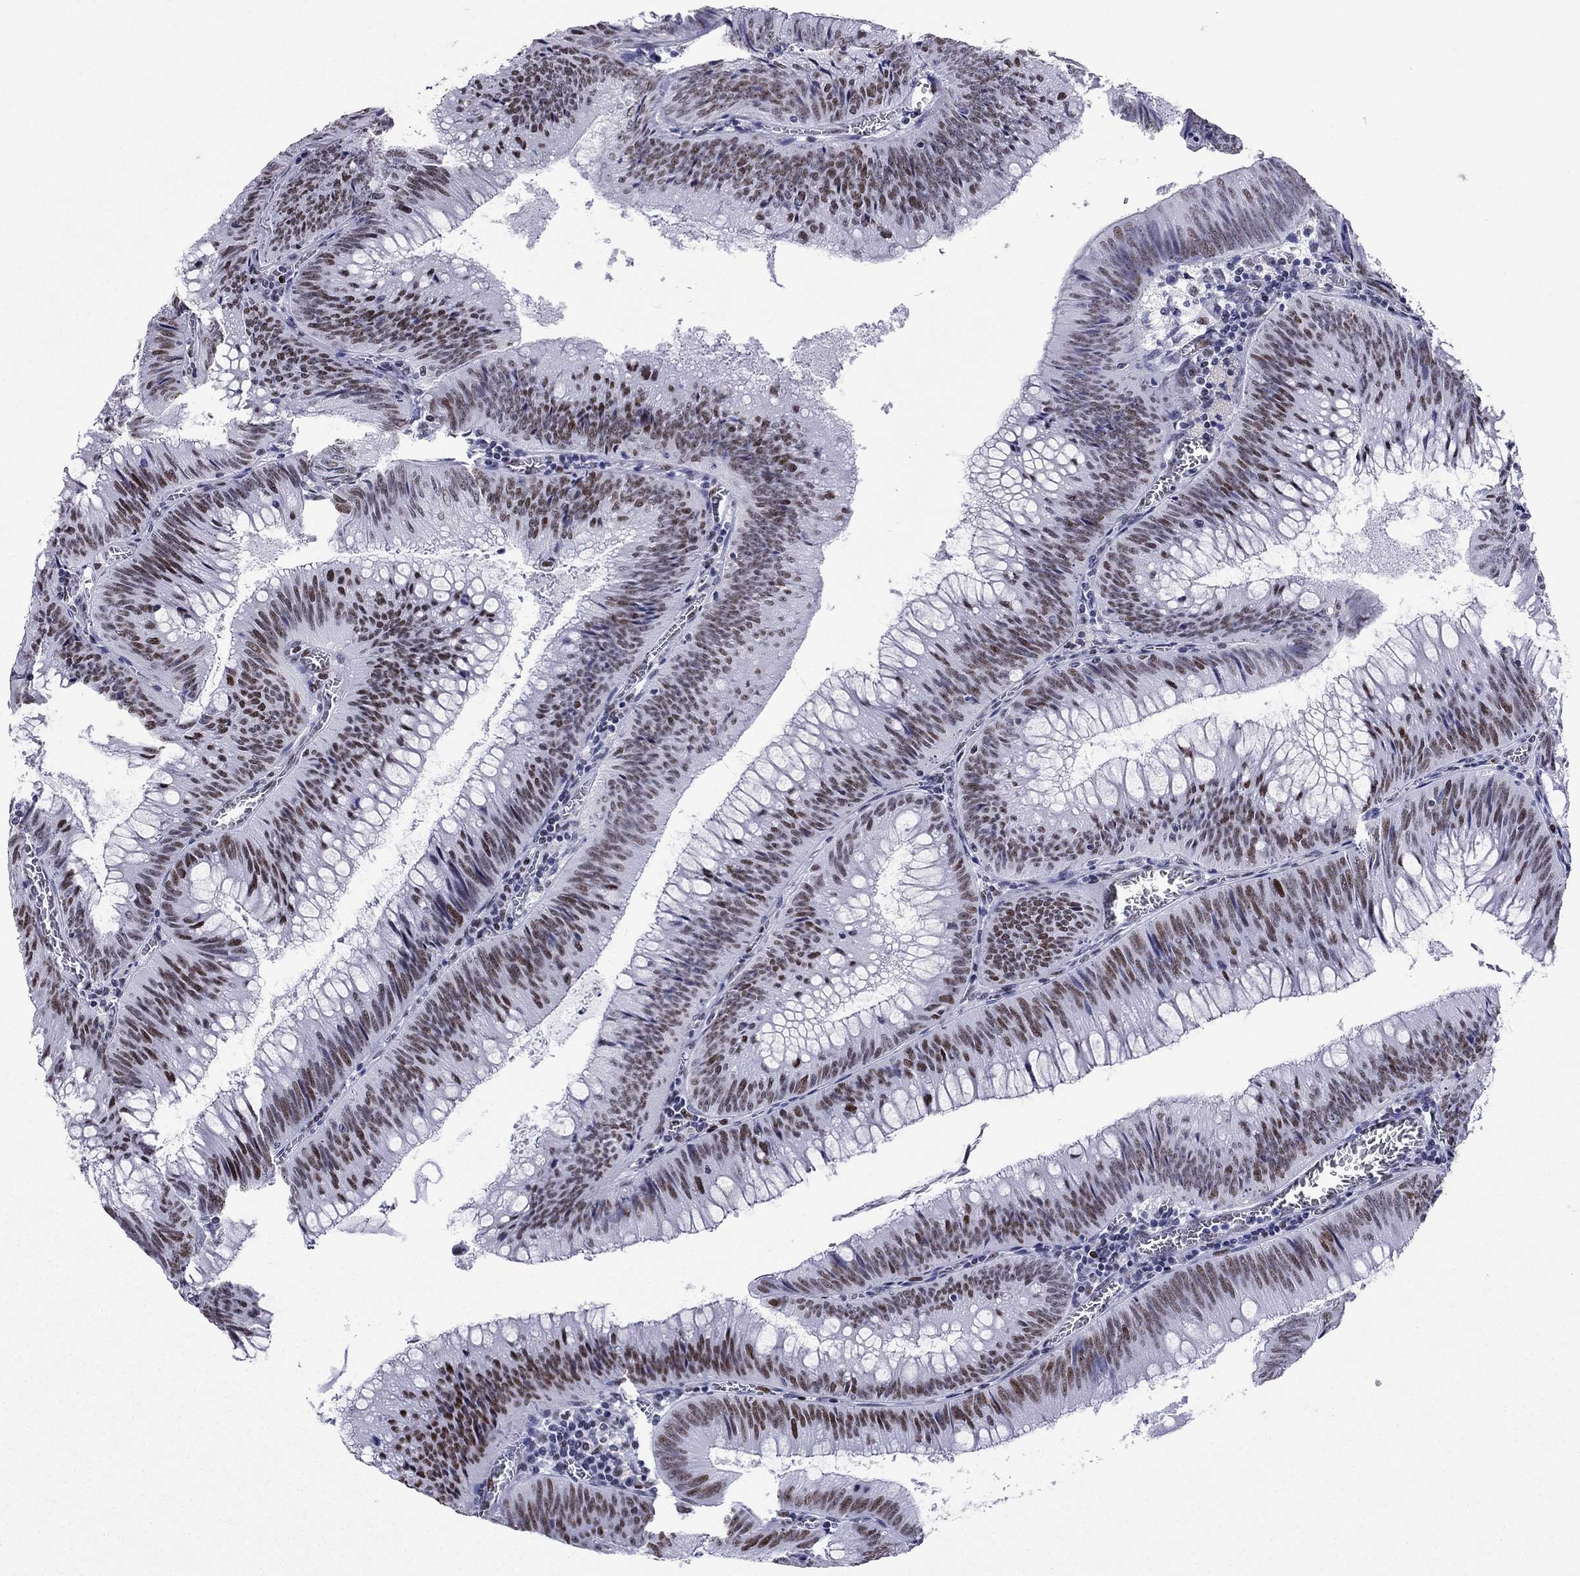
{"staining": {"intensity": "moderate", "quantity": ">75%", "location": "nuclear"}, "tissue": "colorectal cancer", "cell_type": "Tumor cells", "image_type": "cancer", "snomed": [{"axis": "morphology", "description": "Adenocarcinoma, NOS"}, {"axis": "topography", "description": "Rectum"}], "caption": "The immunohistochemical stain labels moderate nuclear staining in tumor cells of colorectal cancer (adenocarcinoma) tissue.", "gene": "PPM1G", "patient": {"sex": "female", "age": 72}}